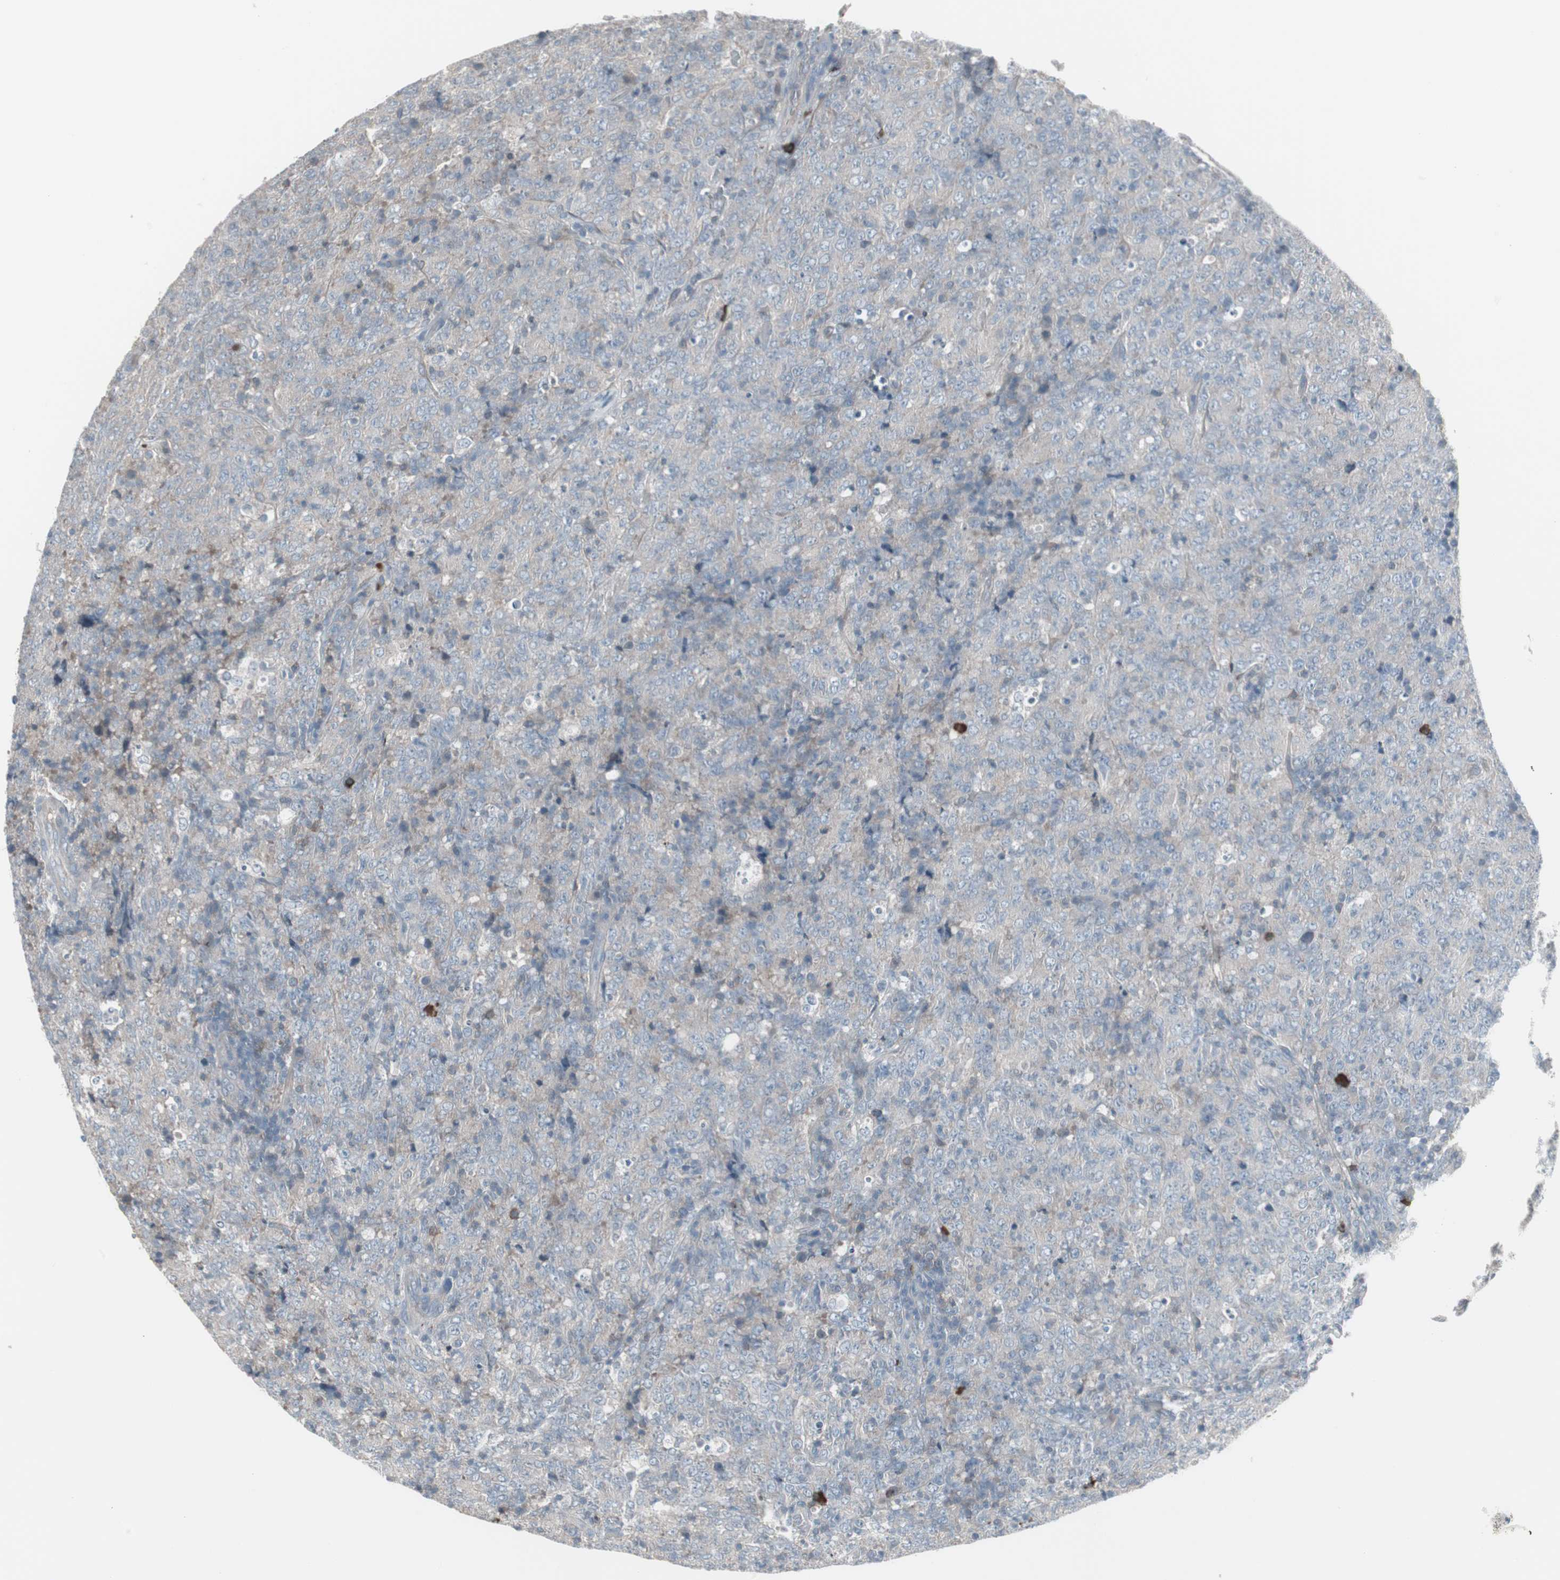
{"staining": {"intensity": "weak", "quantity": "<25%", "location": "cytoplasmic/membranous"}, "tissue": "lymphoma", "cell_type": "Tumor cells", "image_type": "cancer", "snomed": [{"axis": "morphology", "description": "Malignant lymphoma, non-Hodgkin's type, High grade"}, {"axis": "topography", "description": "Tonsil"}], "caption": "DAB (3,3'-diaminobenzidine) immunohistochemical staining of high-grade malignant lymphoma, non-Hodgkin's type shows no significant staining in tumor cells.", "gene": "ZSCAN32", "patient": {"sex": "female", "age": 36}}